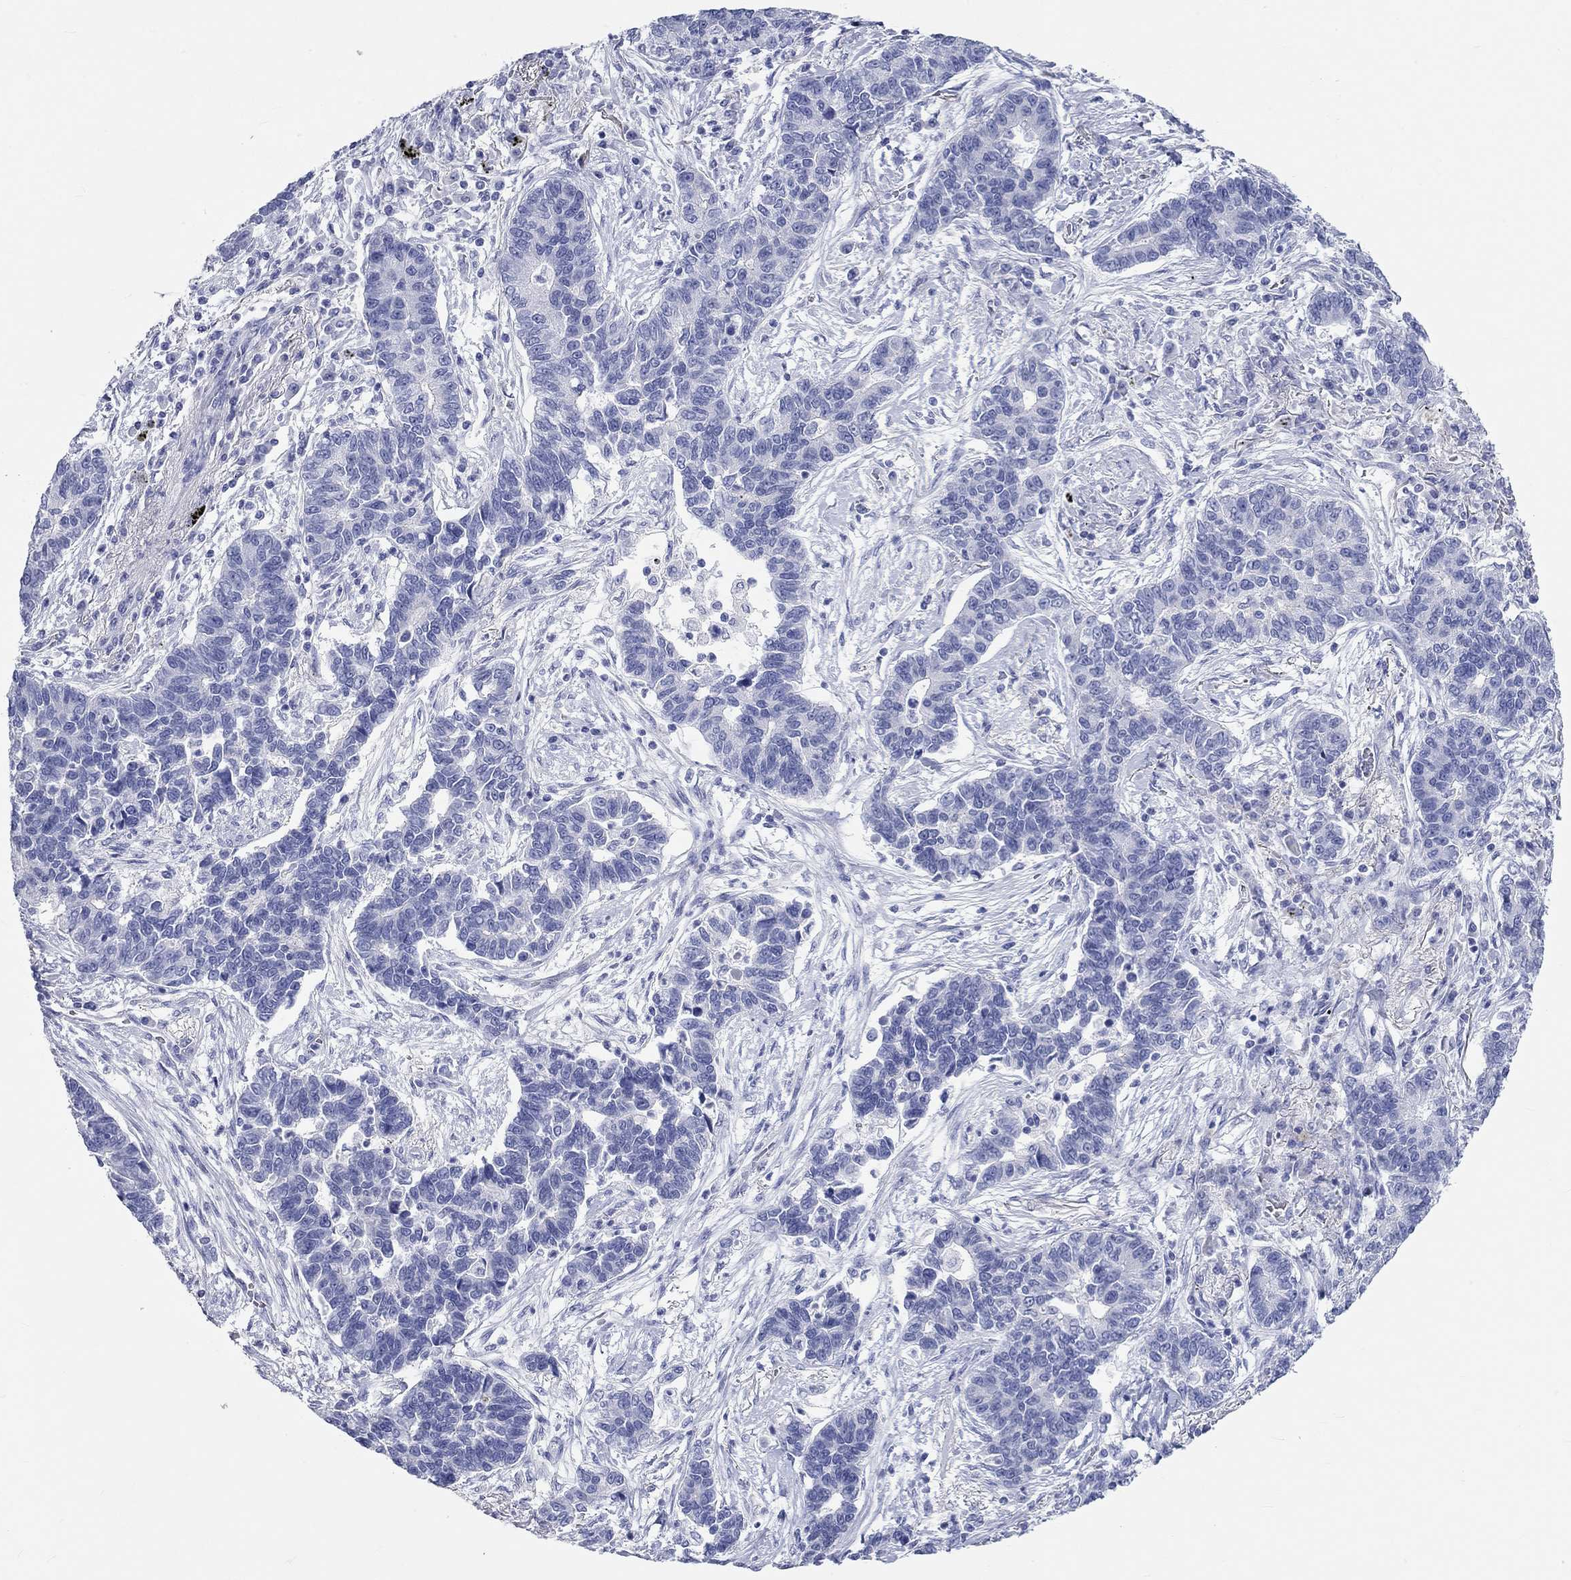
{"staining": {"intensity": "negative", "quantity": "none", "location": "none"}, "tissue": "lung cancer", "cell_type": "Tumor cells", "image_type": "cancer", "snomed": [{"axis": "morphology", "description": "Adenocarcinoma, NOS"}, {"axis": "topography", "description": "Lung"}], "caption": "Immunohistochemical staining of adenocarcinoma (lung) shows no significant staining in tumor cells.", "gene": "SPATA9", "patient": {"sex": "female", "age": 57}}